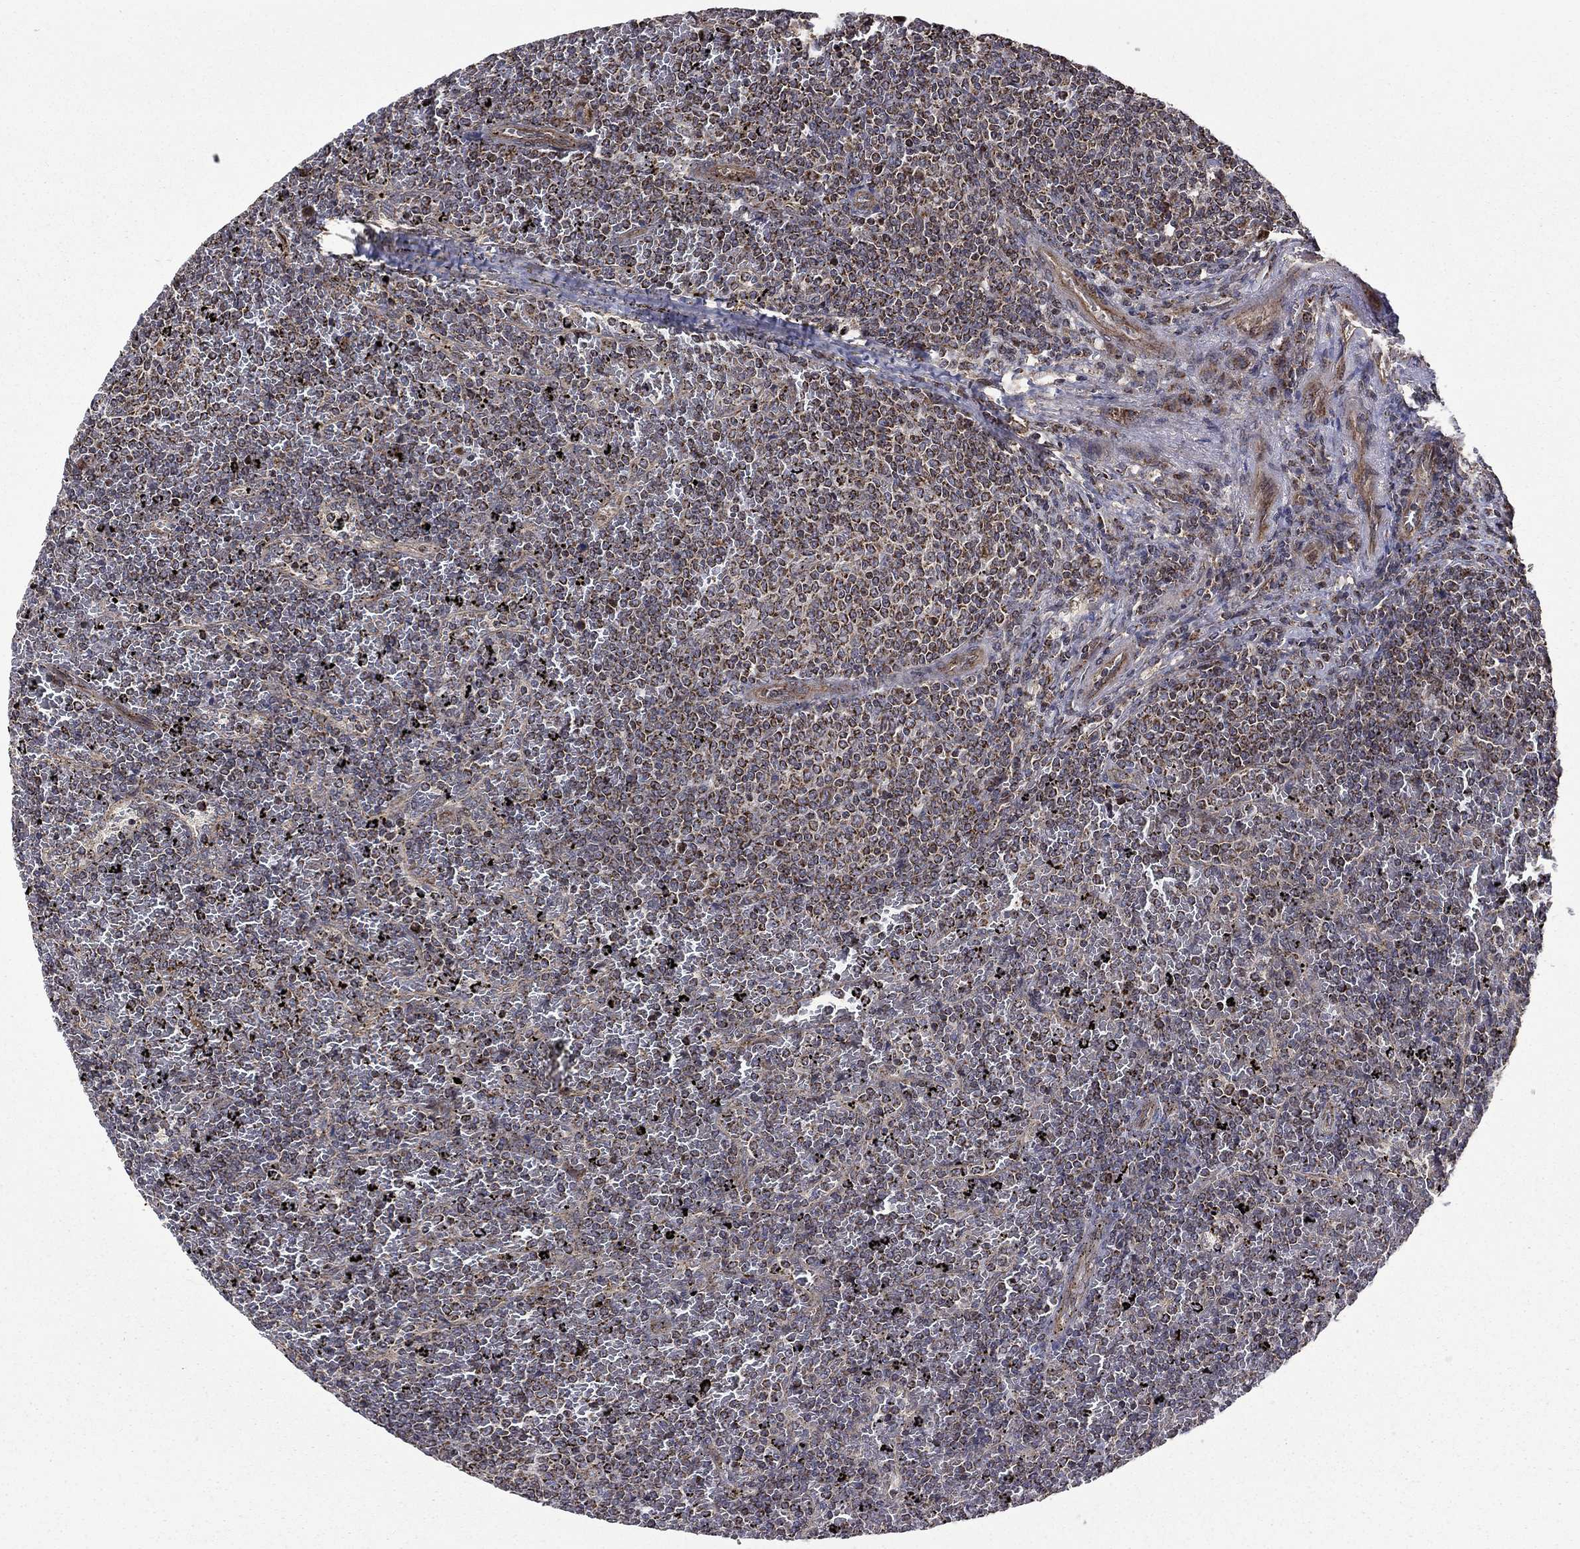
{"staining": {"intensity": "moderate", "quantity": "25%-75%", "location": "cytoplasmic/membranous"}, "tissue": "lymphoma", "cell_type": "Tumor cells", "image_type": "cancer", "snomed": [{"axis": "morphology", "description": "Malignant lymphoma, non-Hodgkin's type, Low grade"}, {"axis": "topography", "description": "Spleen"}], "caption": "Tumor cells demonstrate moderate cytoplasmic/membranous staining in about 25%-75% of cells in malignant lymphoma, non-Hodgkin's type (low-grade).", "gene": "GIMAP6", "patient": {"sex": "female", "age": 77}}